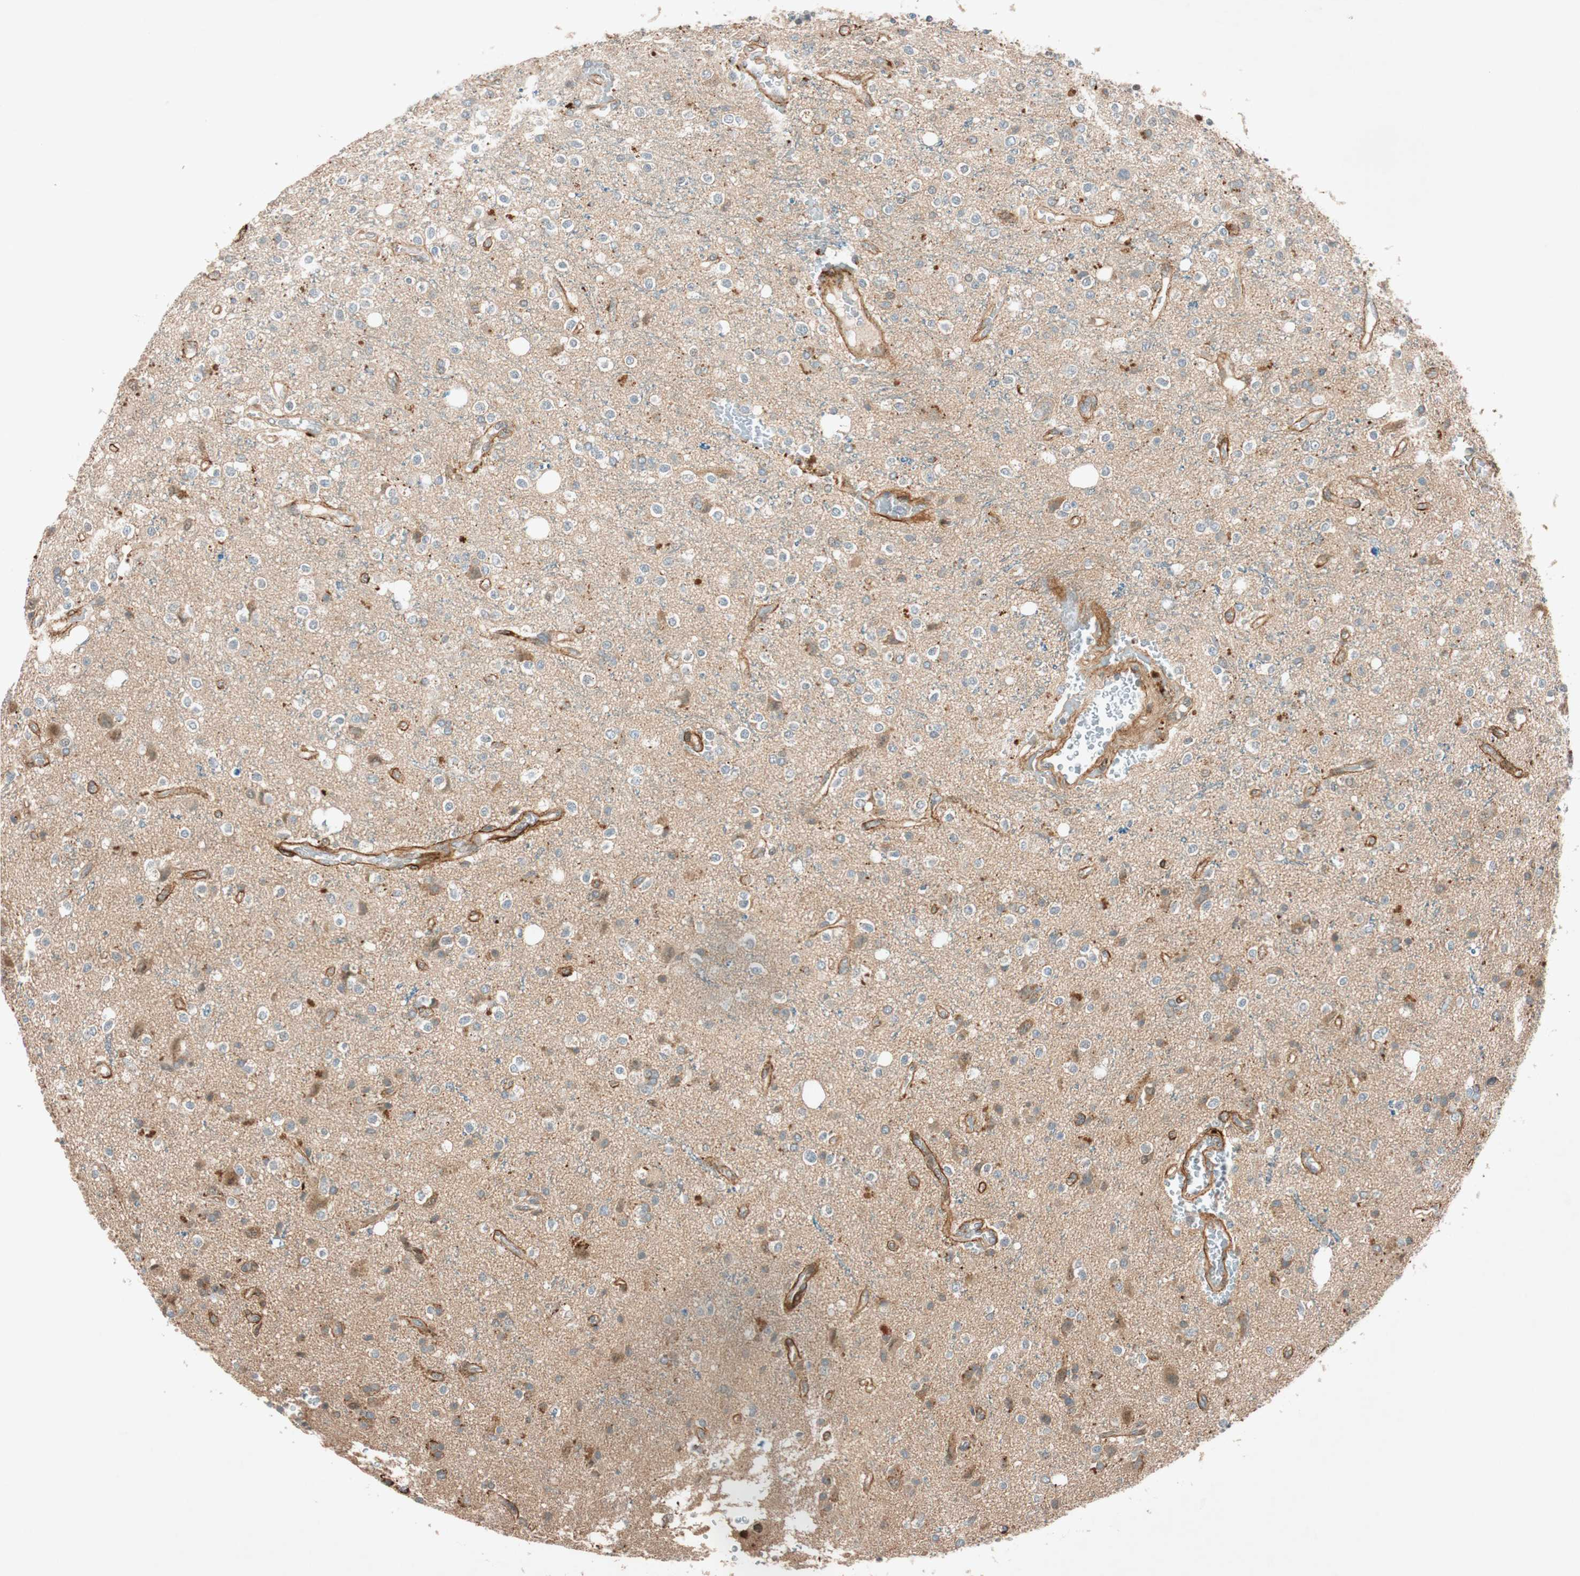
{"staining": {"intensity": "strong", "quantity": "<25%", "location": "cytoplasmic/membranous"}, "tissue": "glioma", "cell_type": "Tumor cells", "image_type": "cancer", "snomed": [{"axis": "morphology", "description": "Glioma, malignant, High grade"}, {"axis": "topography", "description": "Brain"}], "caption": "The histopathology image shows immunohistochemical staining of high-grade glioma (malignant). There is strong cytoplasmic/membranous expression is seen in about <25% of tumor cells.", "gene": "EPHA6", "patient": {"sex": "male", "age": 47}}